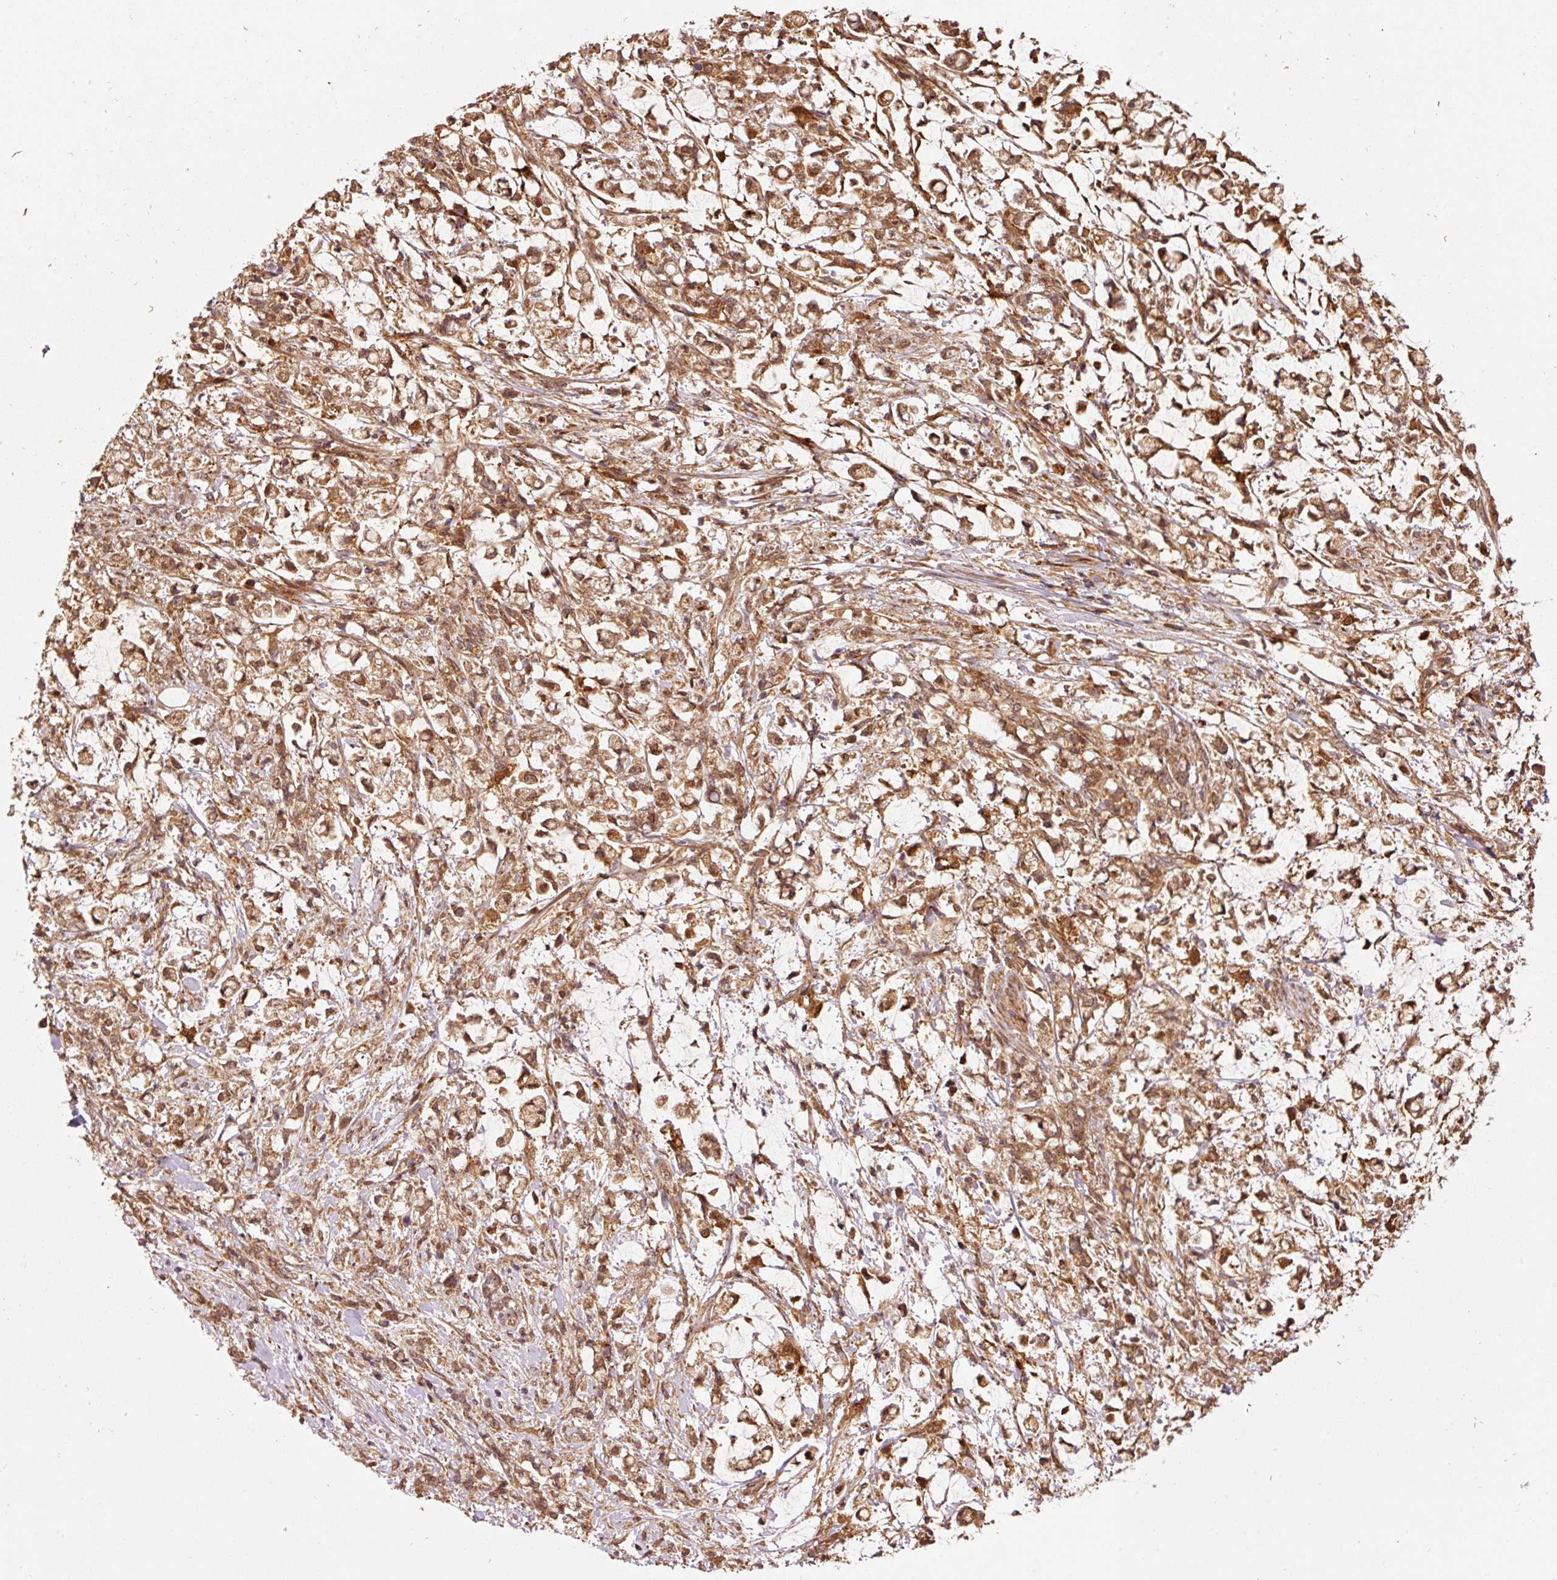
{"staining": {"intensity": "strong", "quantity": ">75%", "location": "cytoplasmic/membranous"}, "tissue": "stomach cancer", "cell_type": "Tumor cells", "image_type": "cancer", "snomed": [{"axis": "morphology", "description": "Adenocarcinoma, NOS"}, {"axis": "topography", "description": "Stomach"}], "caption": "Brown immunohistochemical staining in human stomach cancer exhibits strong cytoplasmic/membranous expression in approximately >75% of tumor cells.", "gene": "OXER1", "patient": {"sex": "female", "age": 60}}